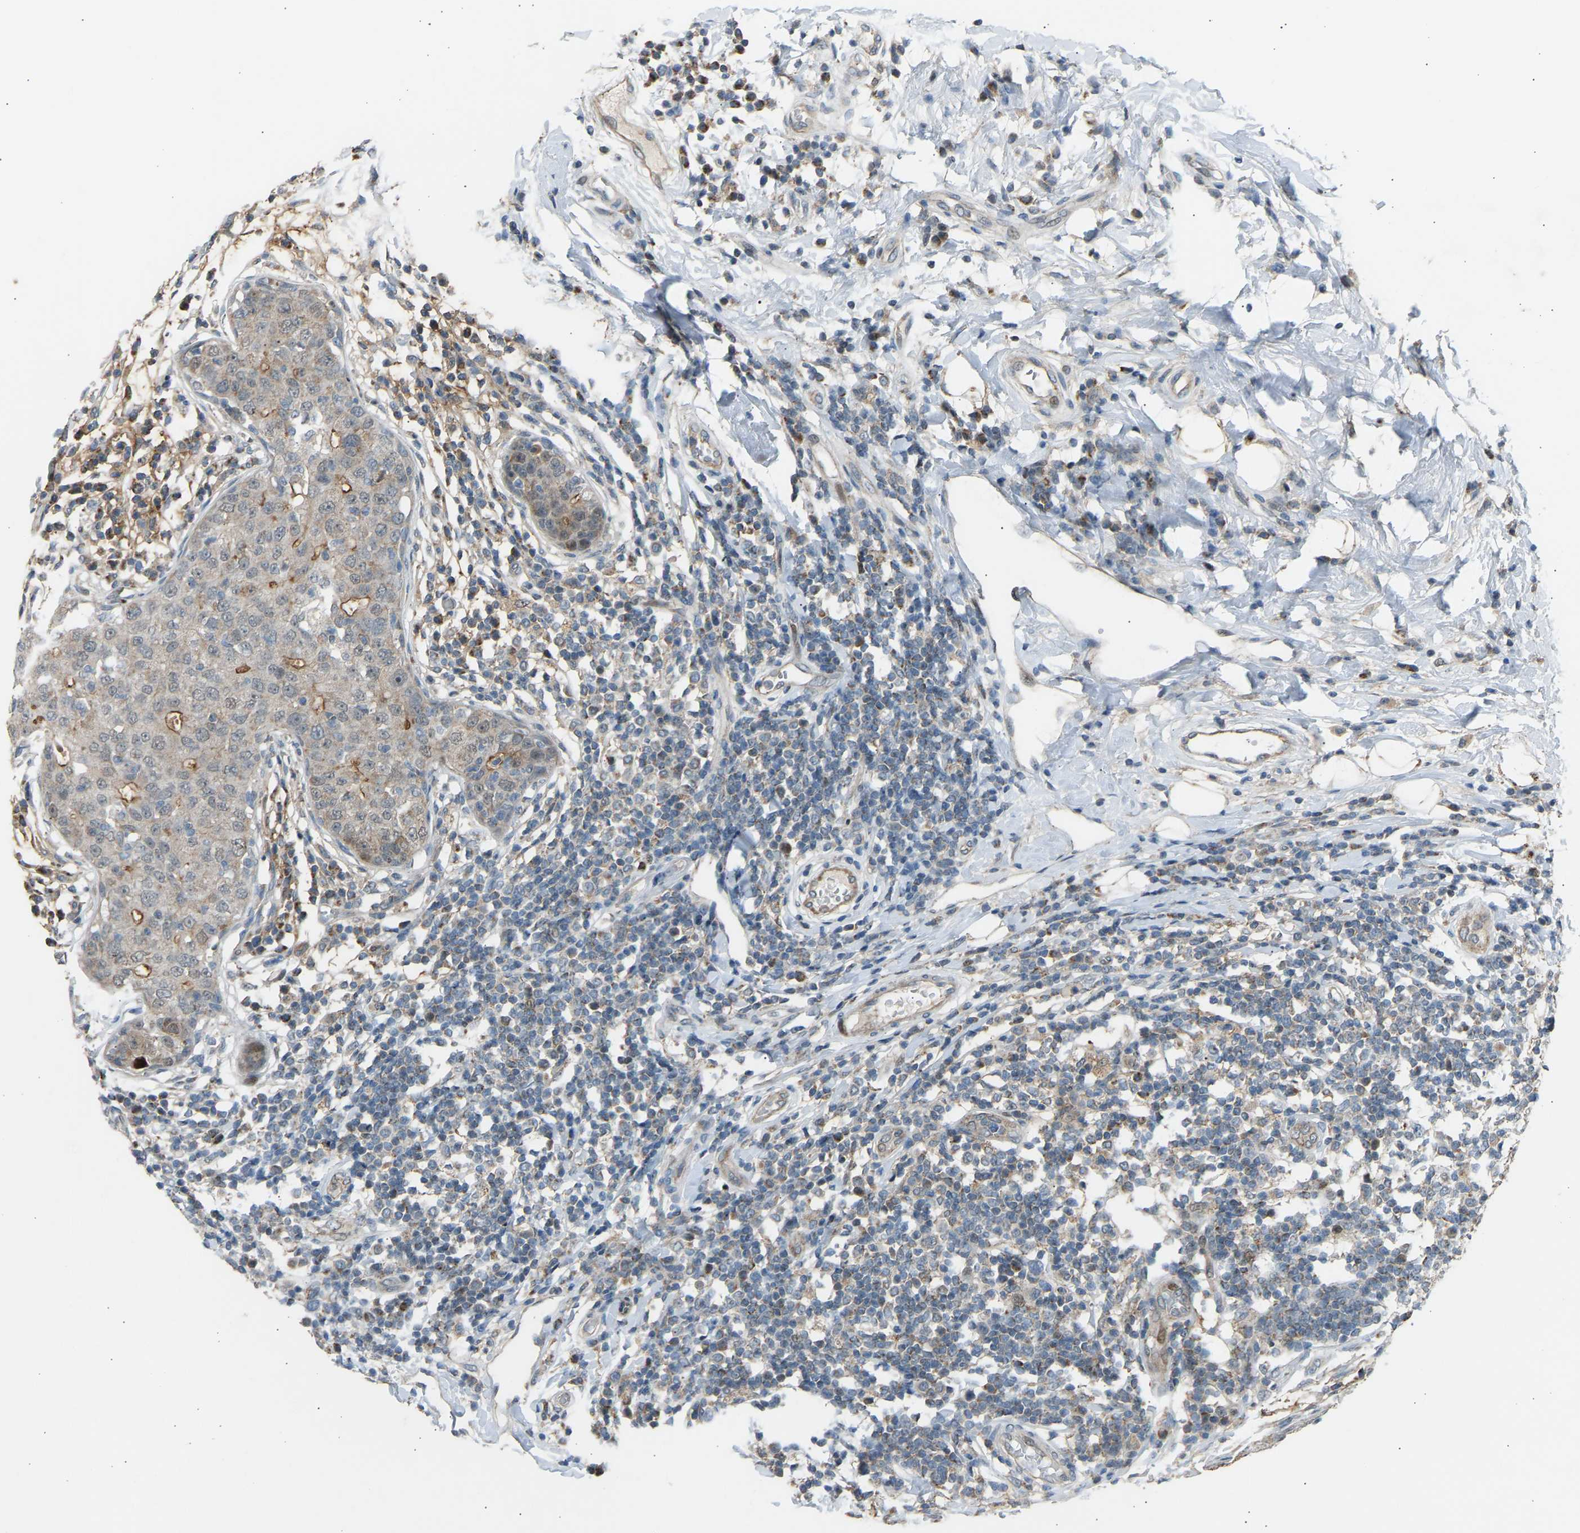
{"staining": {"intensity": "moderate", "quantity": "25%-75%", "location": "cytoplasmic/membranous"}, "tissue": "breast cancer", "cell_type": "Tumor cells", "image_type": "cancer", "snomed": [{"axis": "morphology", "description": "Duct carcinoma"}, {"axis": "topography", "description": "Breast"}], "caption": "Breast cancer stained for a protein (brown) displays moderate cytoplasmic/membranous positive positivity in about 25%-75% of tumor cells.", "gene": "VPS41", "patient": {"sex": "female", "age": 27}}